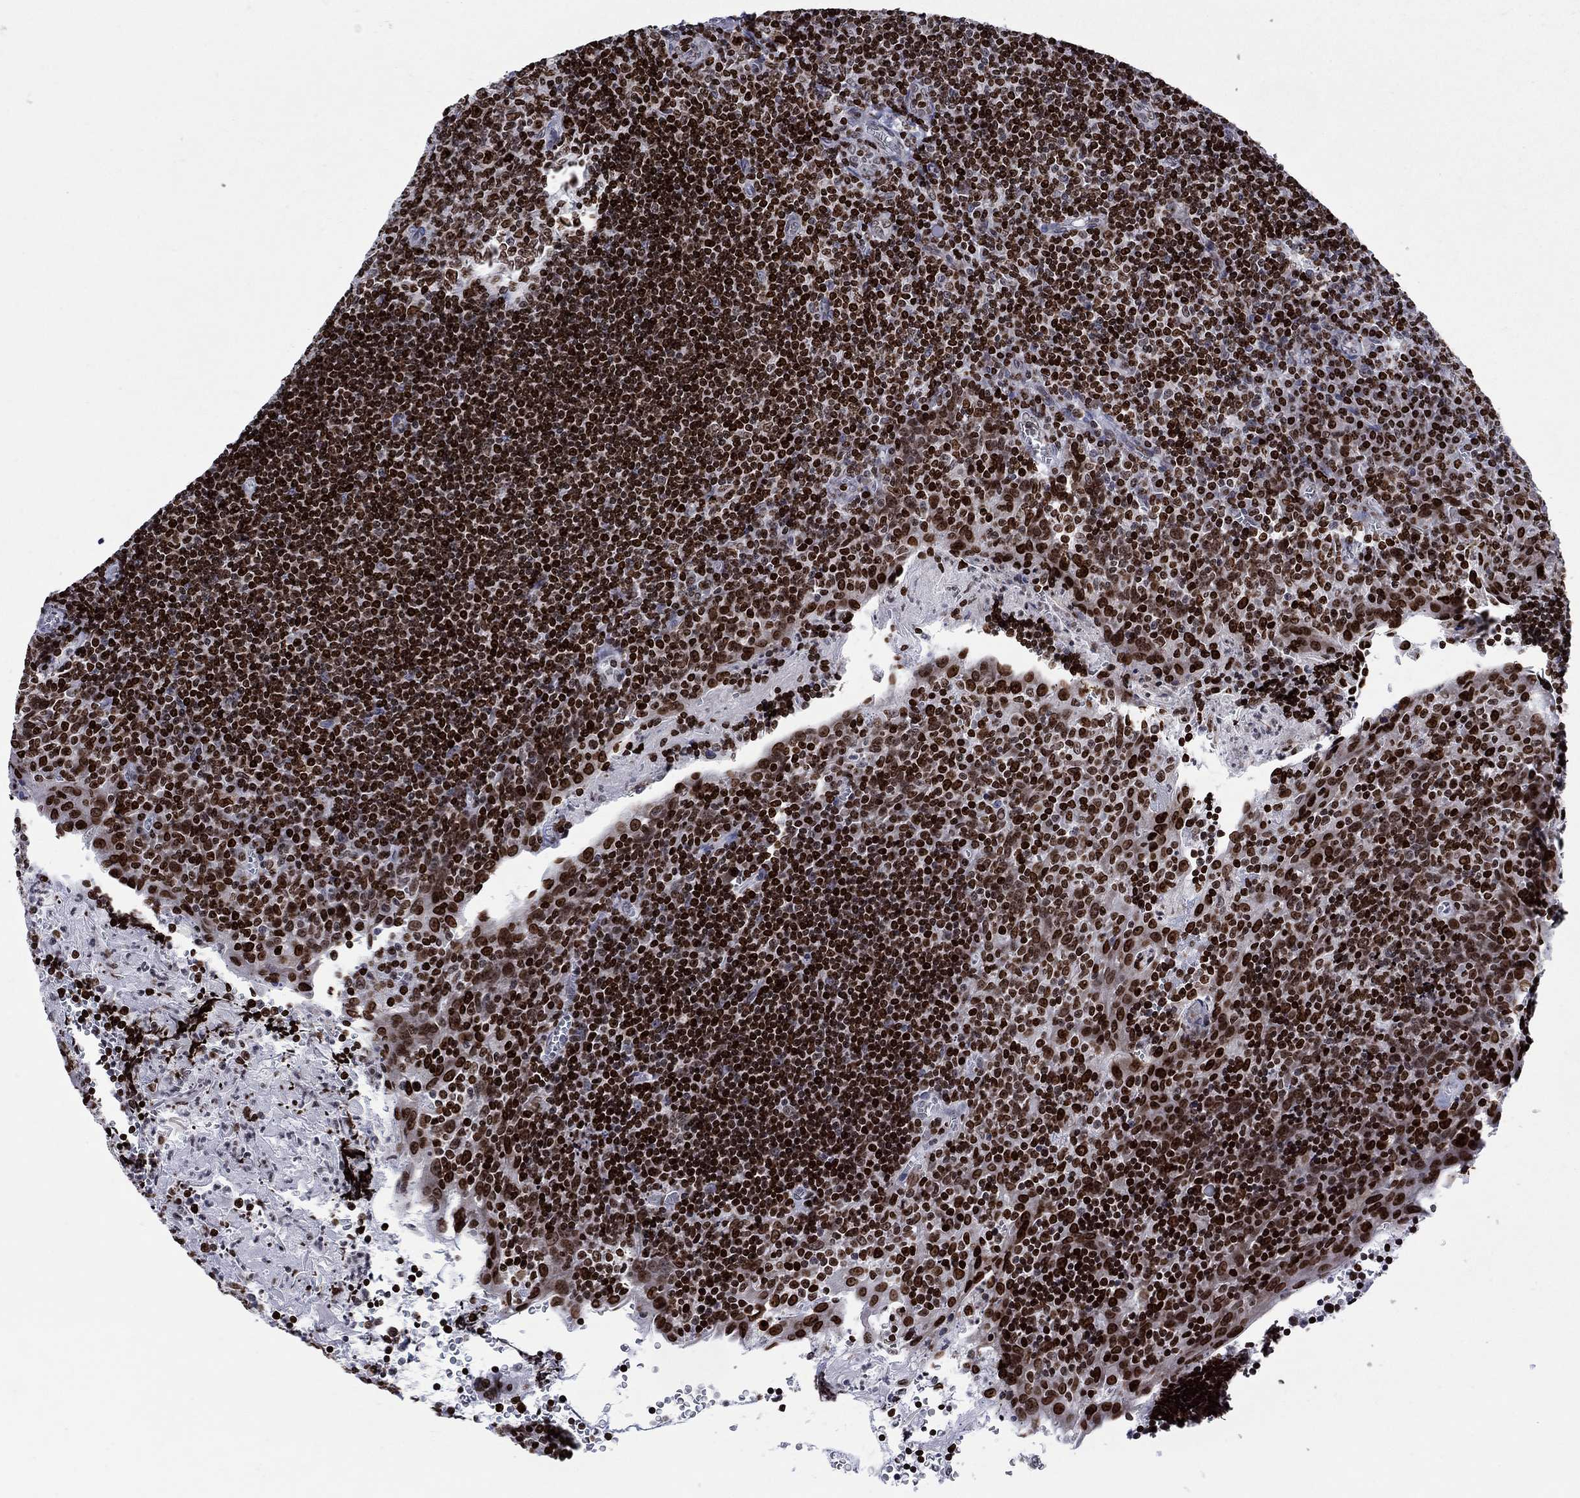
{"staining": {"intensity": "strong", "quantity": ">75%", "location": "nuclear"}, "tissue": "tonsil", "cell_type": "Germinal center cells", "image_type": "normal", "snomed": [{"axis": "morphology", "description": "Normal tissue, NOS"}, {"axis": "morphology", "description": "Inflammation, NOS"}, {"axis": "topography", "description": "Tonsil"}], "caption": "Protein staining displays strong nuclear staining in approximately >75% of germinal center cells in unremarkable tonsil. The protein is shown in brown color, while the nuclei are stained blue.", "gene": "HMGA1", "patient": {"sex": "female", "age": 31}}